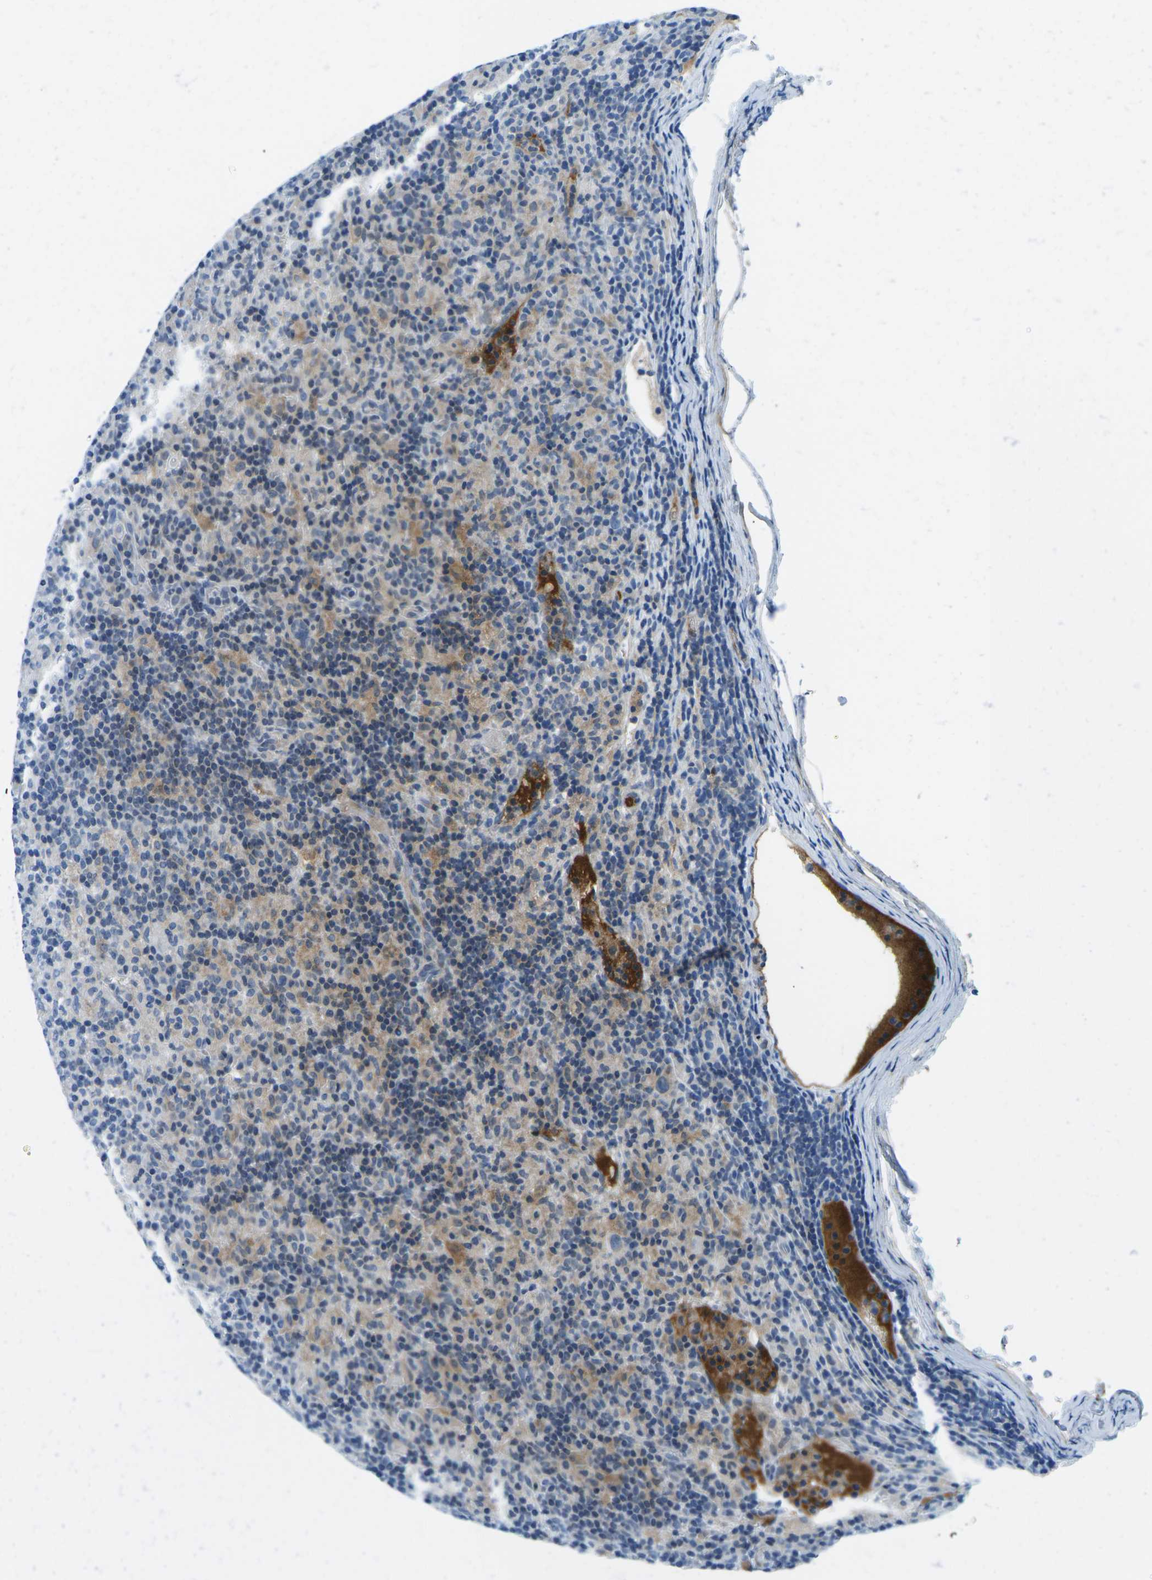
{"staining": {"intensity": "negative", "quantity": "none", "location": "none"}, "tissue": "lymphoma", "cell_type": "Tumor cells", "image_type": "cancer", "snomed": [{"axis": "morphology", "description": "Hodgkin's disease, NOS"}, {"axis": "topography", "description": "Lymph node"}], "caption": "DAB (3,3'-diaminobenzidine) immunohistochemical staining of Hodgkin's disease shows no significant expression in tumor cells.", "gene": "CFB", "patient": {"sex": "male", "age": 70}}